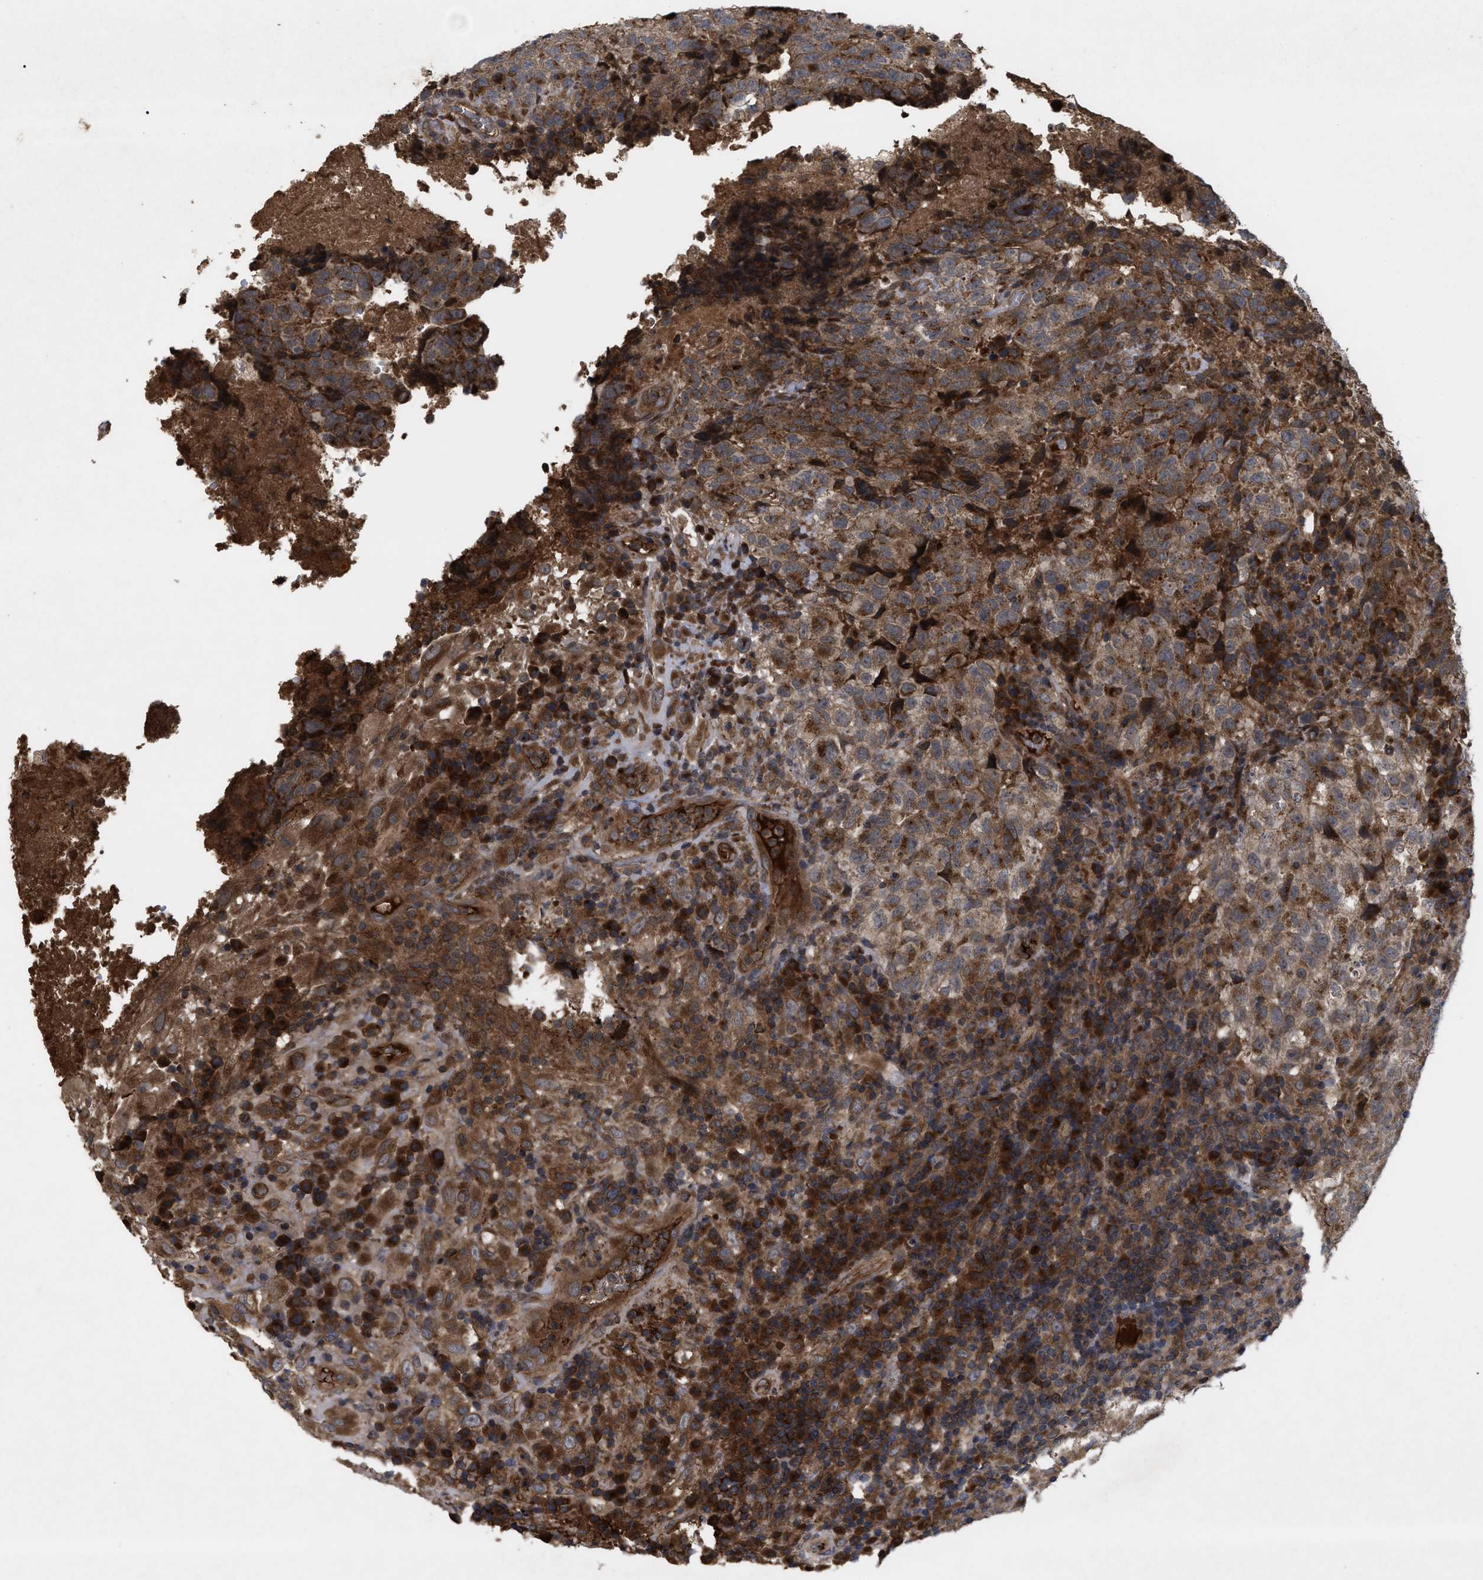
{"staining": {"intensity": "moderate", "quantity": ">75%", "location": "cytoplasmic/membranous"}, "tissue": "testis cancer", "cell_type": "Tumor cells", "image_type": "cancer", "snomed": [{"axis": "morphology", "description": "Necrosis, NOS"}, {"axis": "morphology", "description": "Carcinoma, Embryonal, NOS"}, {"axis": "topography", "description": "Testis"}], "caption": "Immunohistochemical staining of testis embryonal carcinoma exhibits medium levels of moderate cytoplasmic/membranous protein staining in about >75% of tumor cells.", "gene": "RAB2A", "patient": {"sex": "male", "age": 19}}